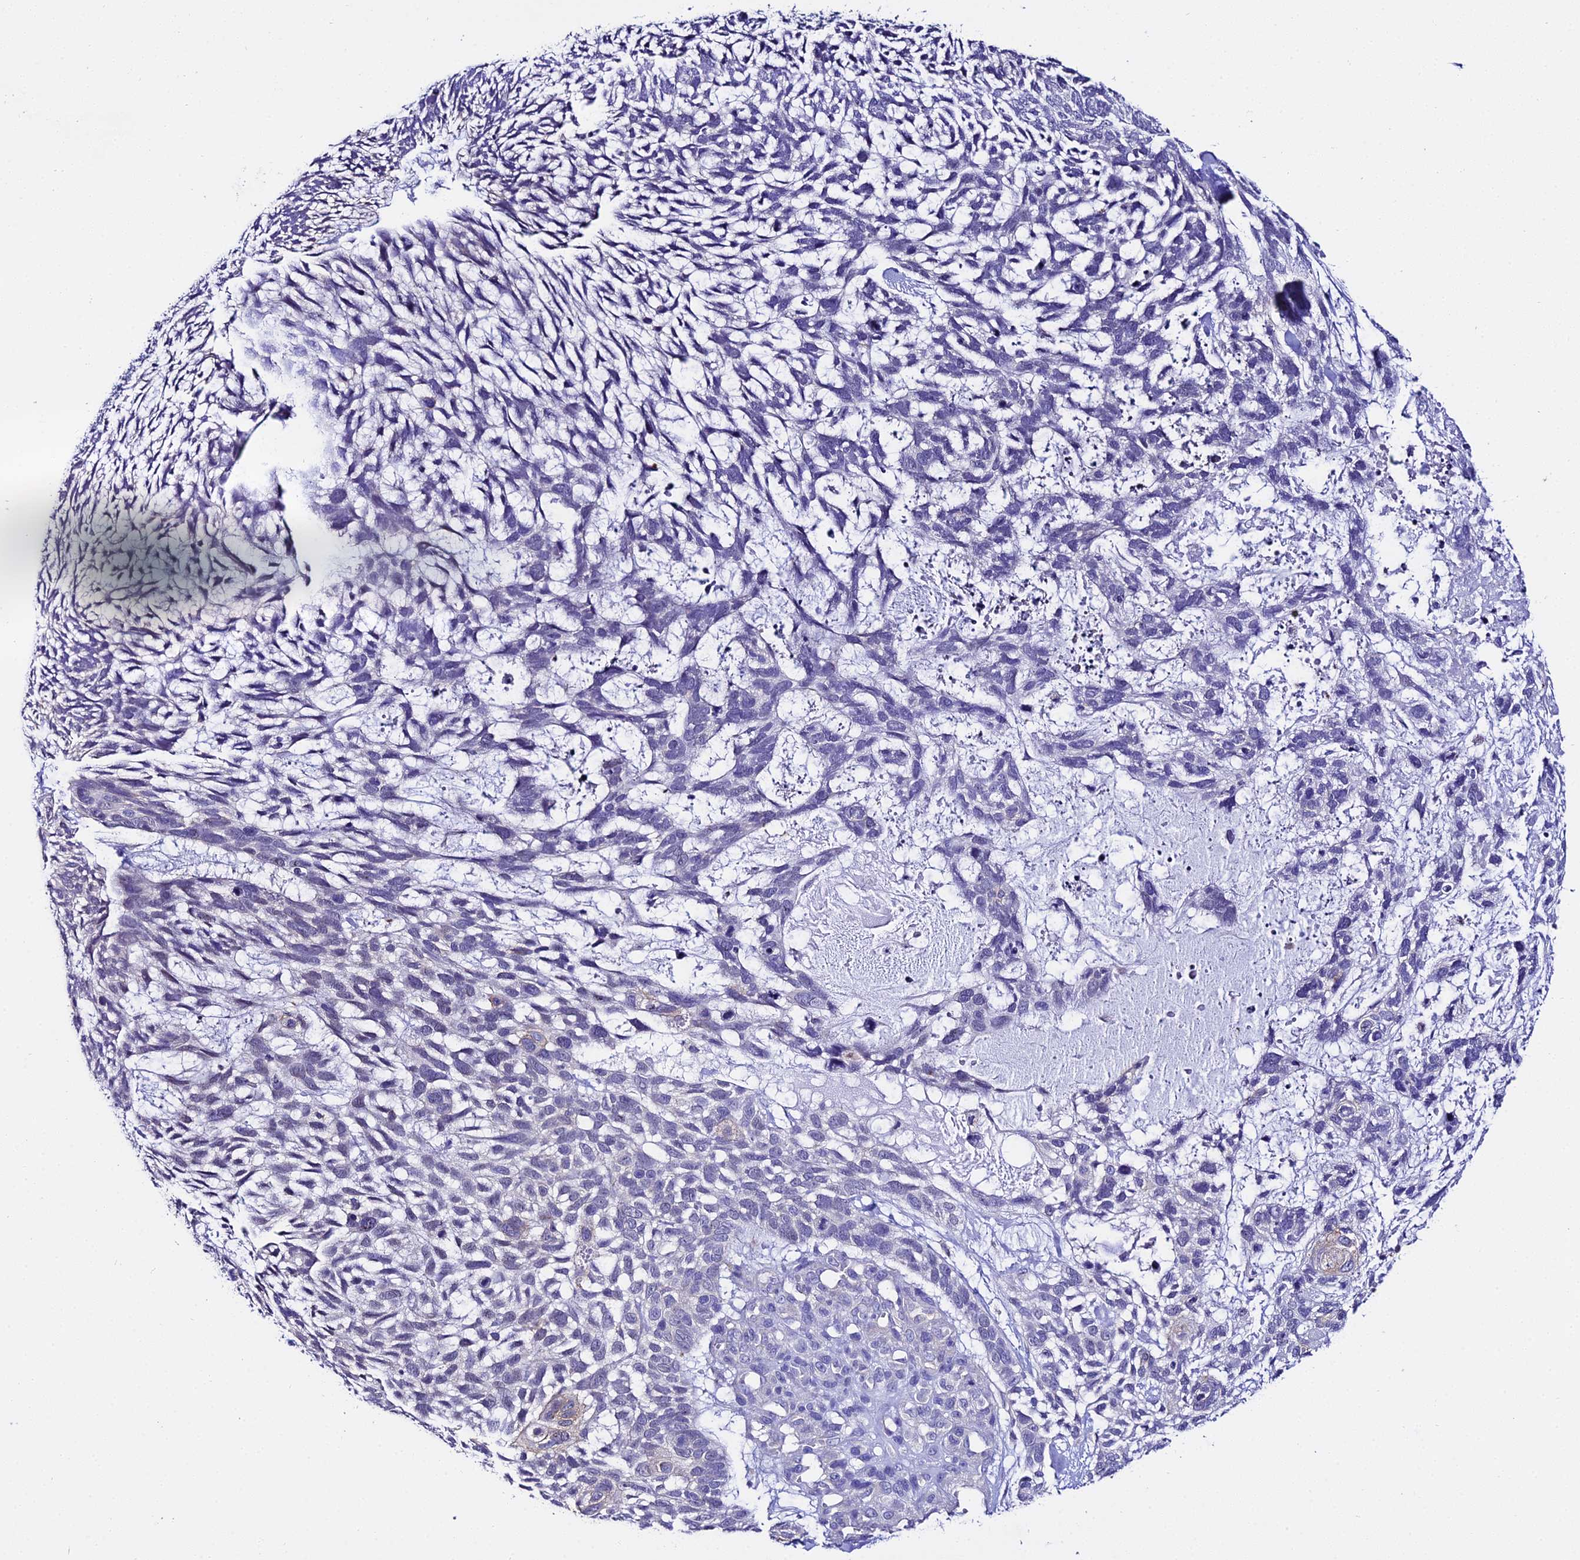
{"staining": {"intensity": "negative", "quantity": "none", "location": "none"}, "tissue": "skin cancer", "cell_type": "Tumor cells", "image_type": "cancer", "snomed": [{"axis": "morphology", "description": "Basal cell carcinoma"}, {"axis": "topography", "description": "Skin"}], "caption": "Immunohistochemistry micrograph of neoplastic tissue: skin basal cell carcinoma stained with DAB shows no significant protein expression in tumor cells. (Stains: DAB IHC with hematoxylin counter stain, Microscopy: brightfield microscopy at high magnification).", "gene": "ATG16L2", "patient": {"sex": "male", "age": 88}}